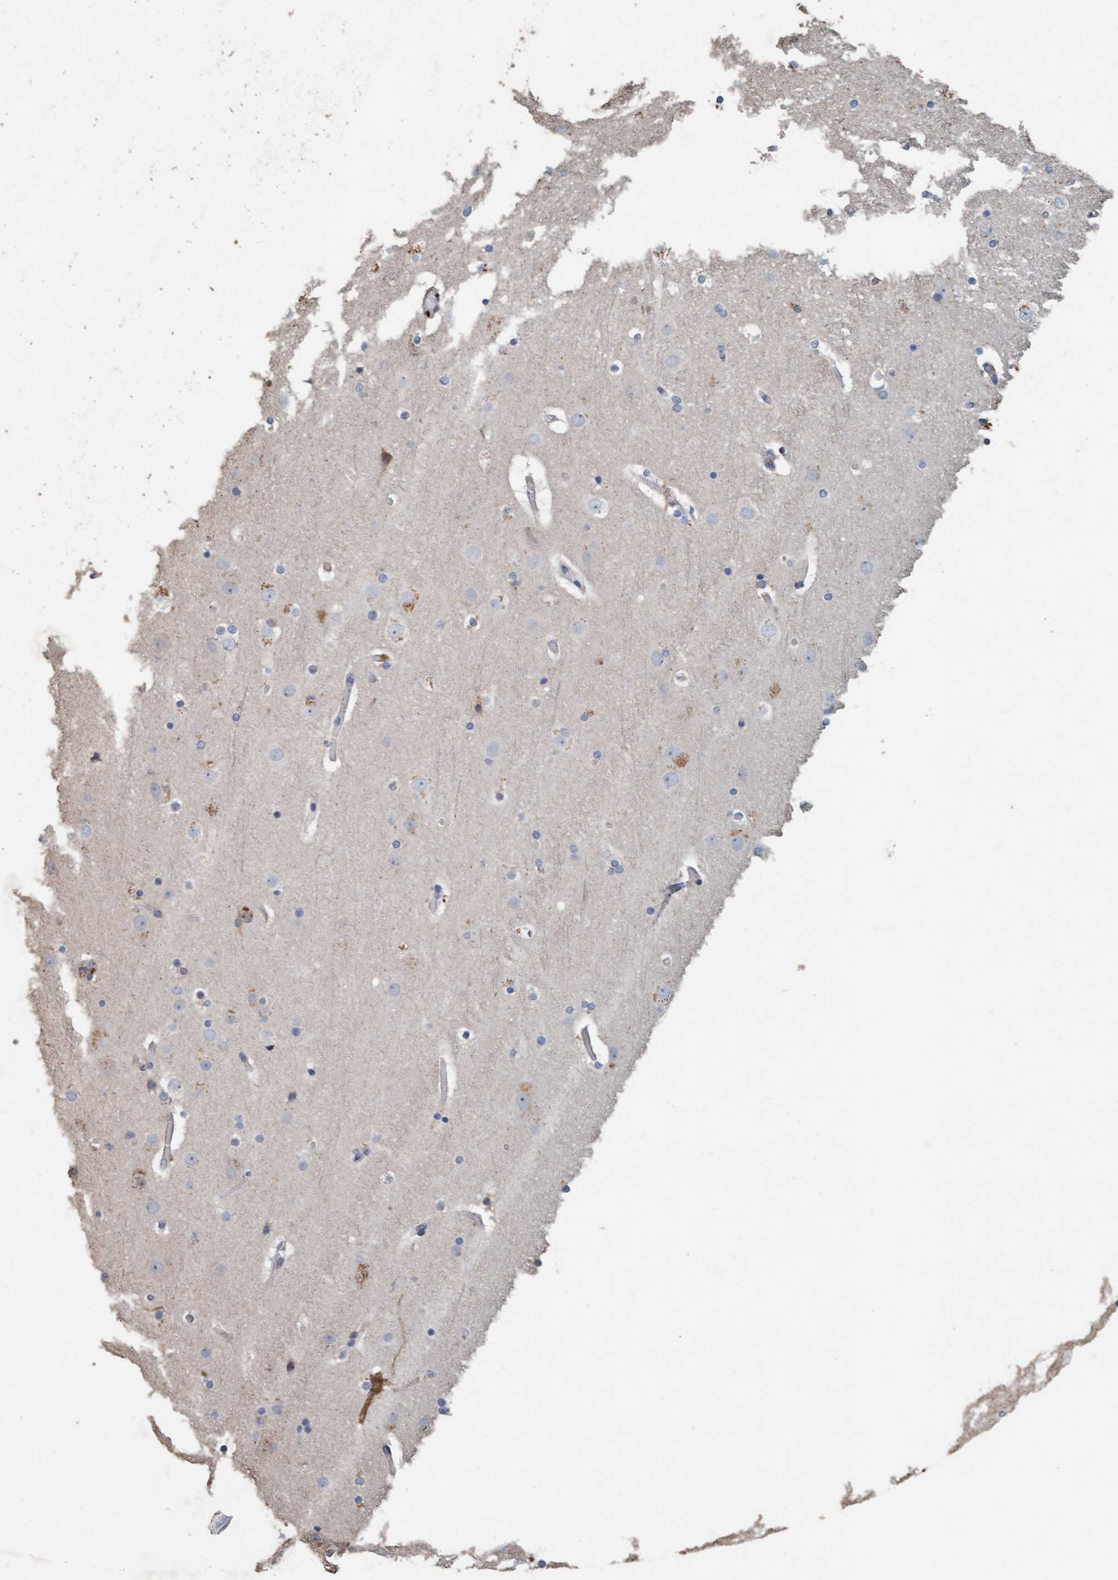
{"staining": {"intensity": "moderate", "quantity": "25%-75%", "location": "cytoplasmic/membranous"}, "tissue": "cerebral cortex", "cell_type": "Endothelial cells", "image_type": "normal", "snomed": [{"axis": "morphology", "description": "Normal tissue, NOS"}, {"axis": "topography", "description": "Cerebral cortex"}], "caption": "Unremarkable cerebral cortex exhibits moderate cytoplasmic/membranous expression in approximately 25%-75% of endothelial cells.", "gene": "LONRF1", "patient": {"sex": "male", "age": 57}}